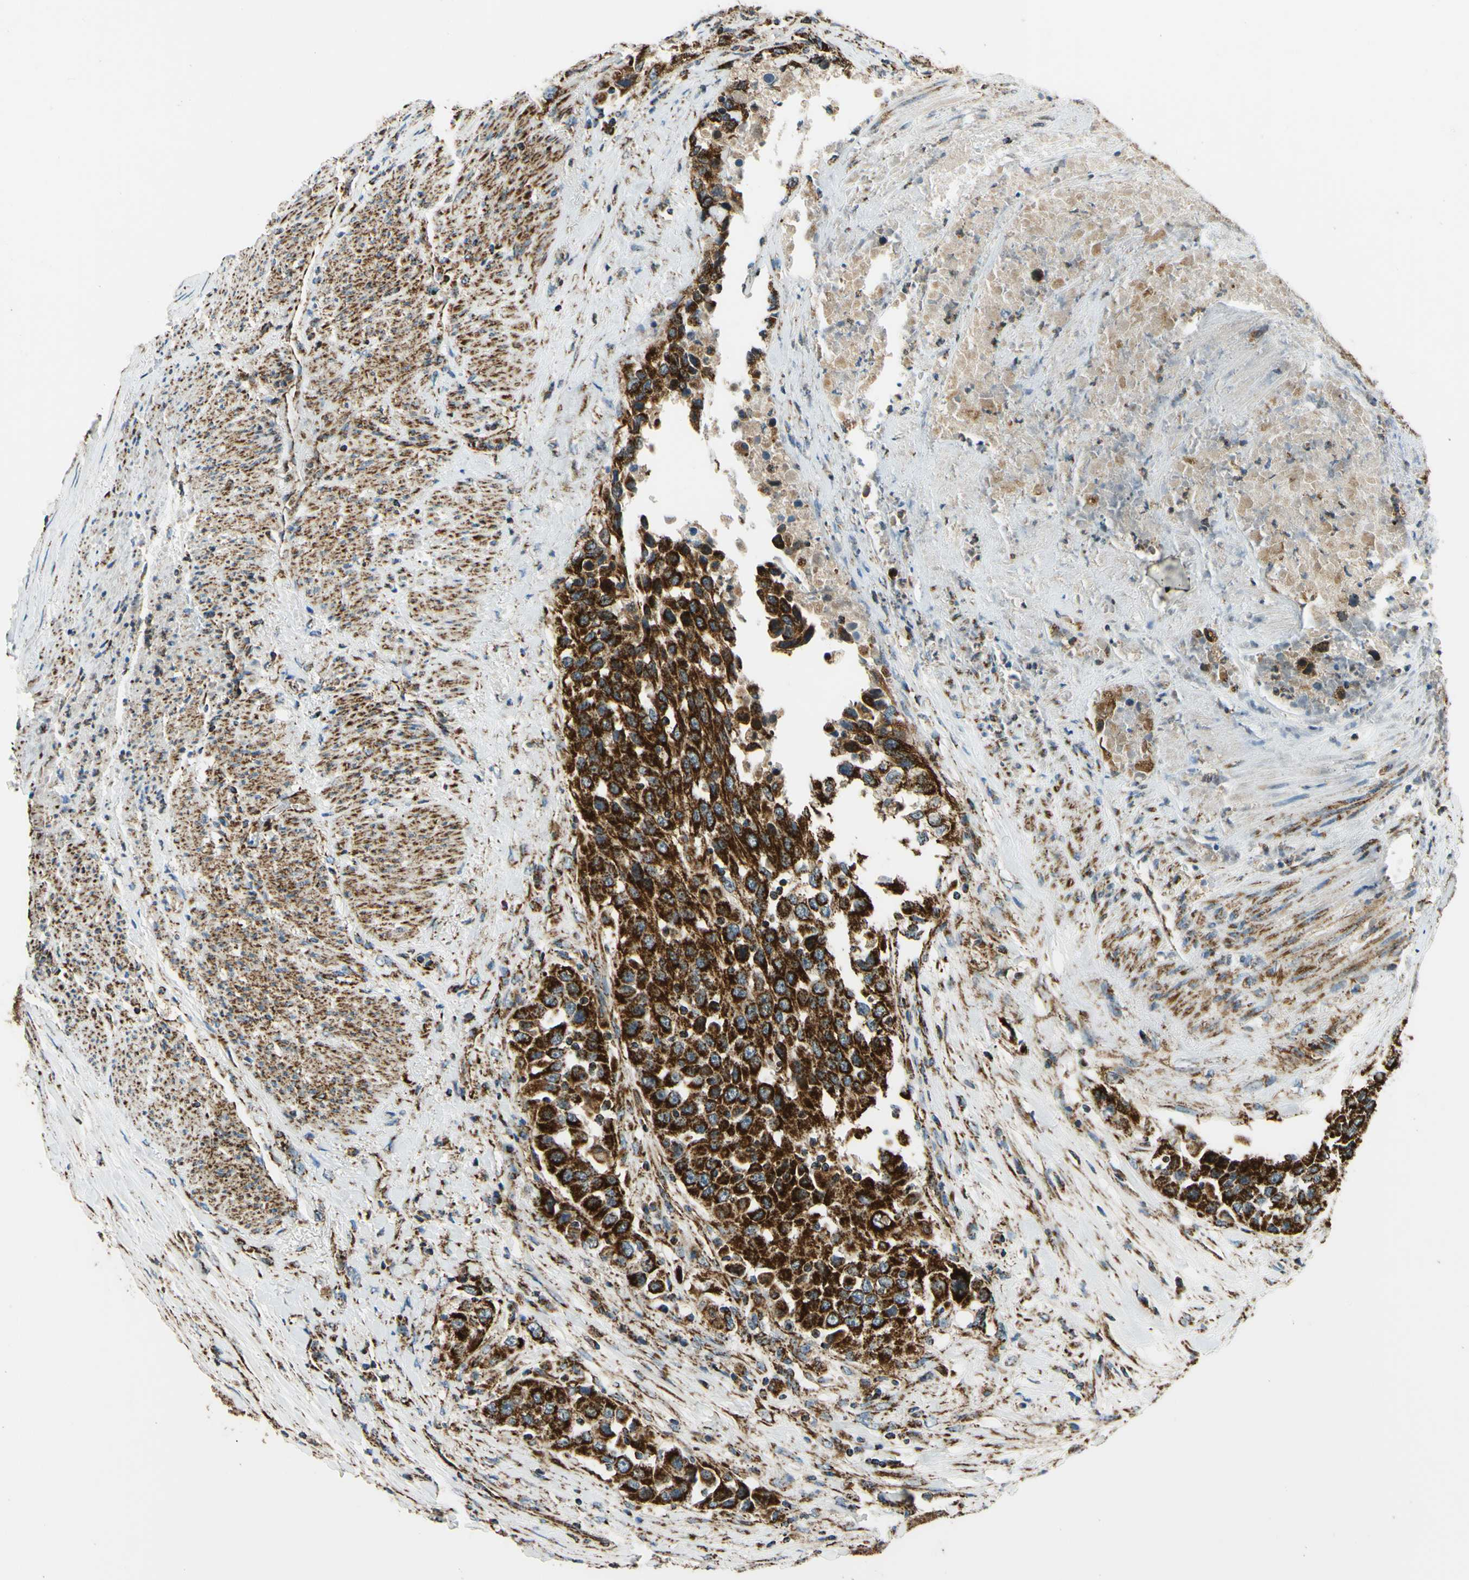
{"staining": {"intensity": "strong", "quantity": ">75%", "location": "cytoplasmic/membranous"}, "tissue": "urothelial cancer", "cell_type": "Tumor cells", "image_type": "cancer", "snomed": [{"axis": "morphology", "description": "Urothelial carcinoma, High grade"}, {"axis": "topography", "description": "Urinary bladder"}], "caption": "Urothelial carcinoma (high-grade) was stained to show a protein in brown. There is high levels of strong cytoplasmic/membranous staining in about >75% of tumor cells.", "gene": "MAVS", "patient": {"sex": "female", "age": 80}}